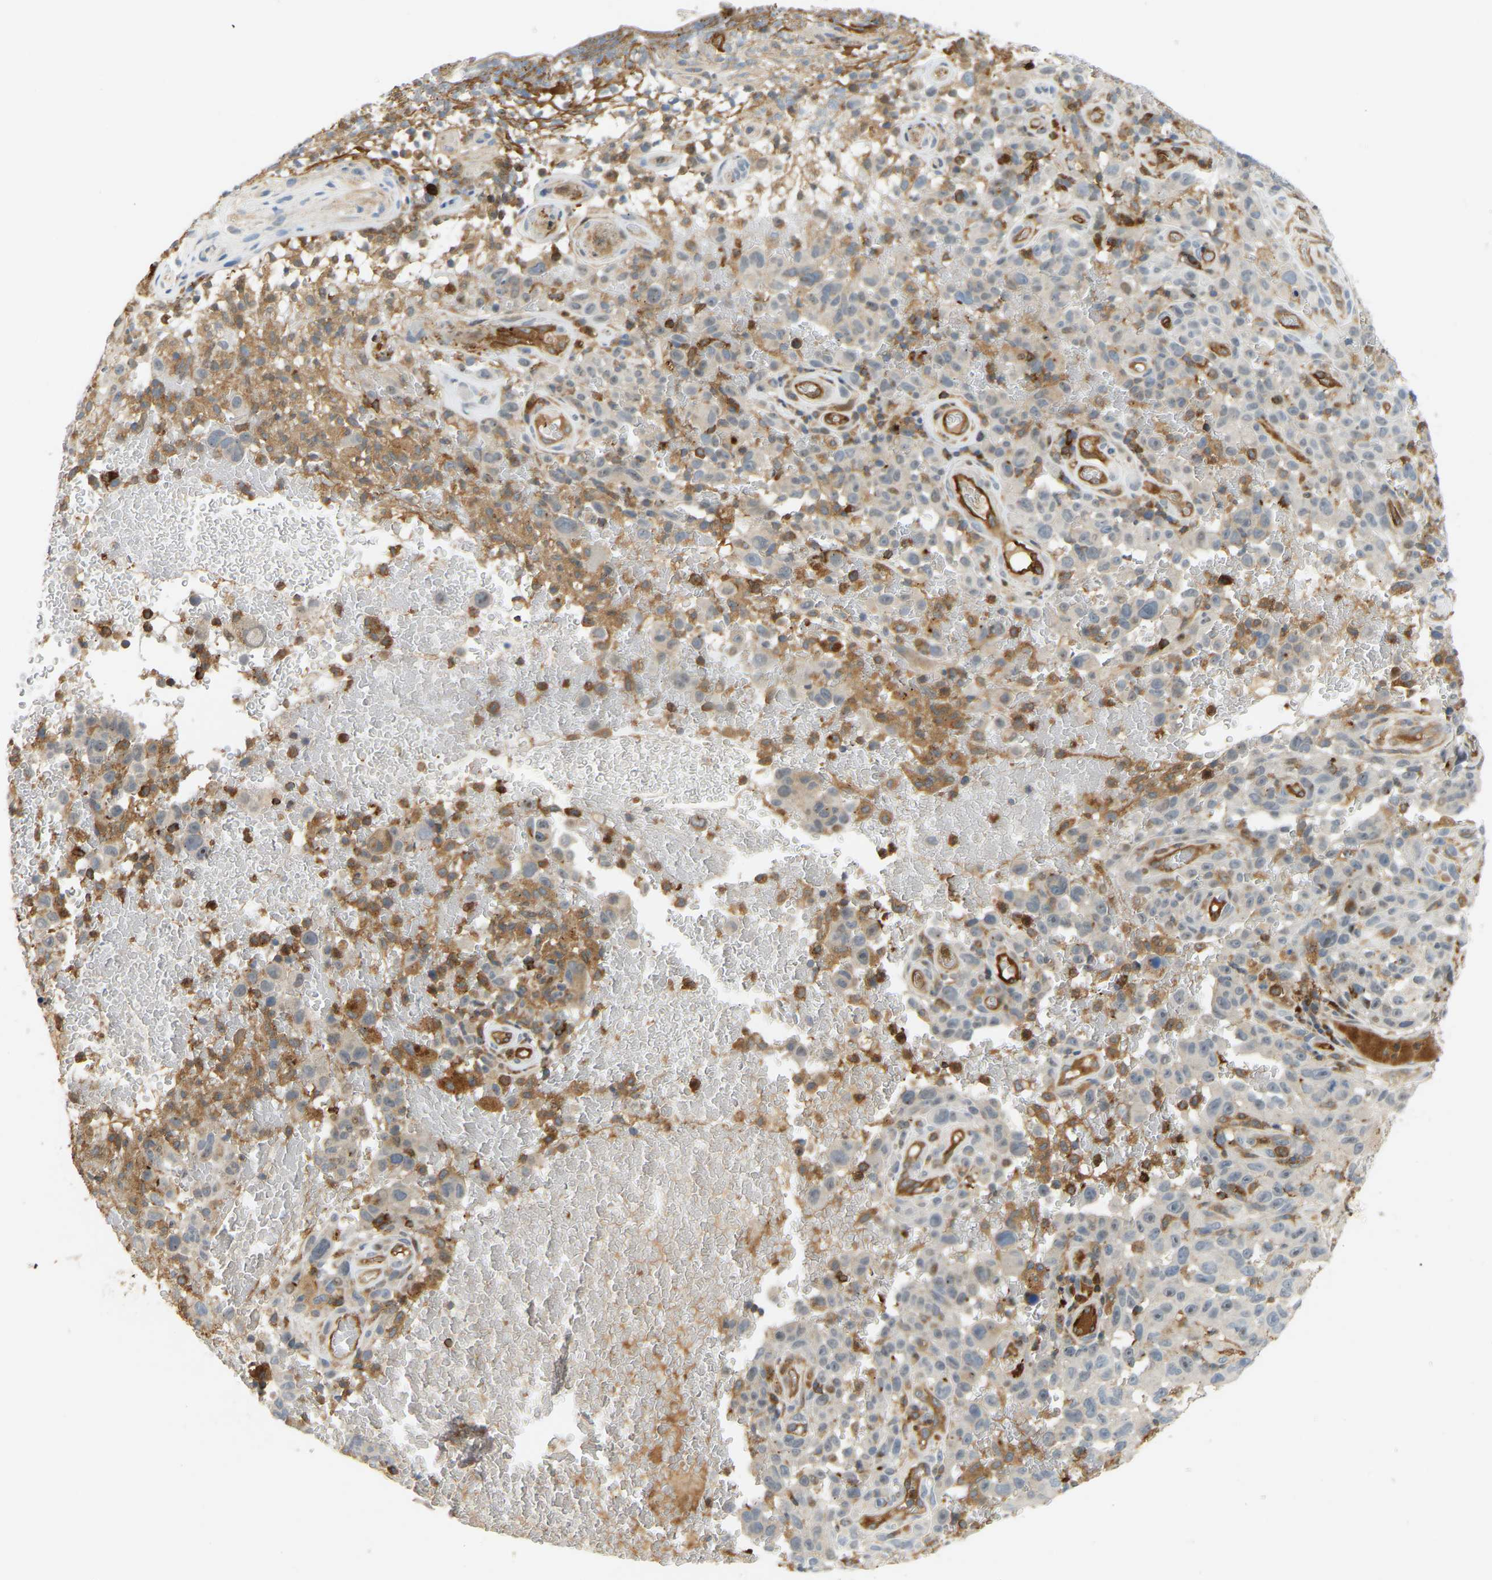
{"staining": {"intensity": "weak", "quantity": "25%-75%", "location": "cytoplasmic/membranous"}, "tissue": "melanoma", "cell_type": "Tumor cells", "image_type": "cancer", "snomed": [{"axis": "morphology", "description": "Malignant melanoma, NOS"}, {"axis": "topography", "description": "Skin"}], "caption": "About 25%-75% of tumor cells in malignant melanoma show weak cytoplasmic/membranous protein positivity as visualized by brown immunohistochemical staining.", "gene": "PLCG2", "patient": {"sex": "female", "age": 82}}